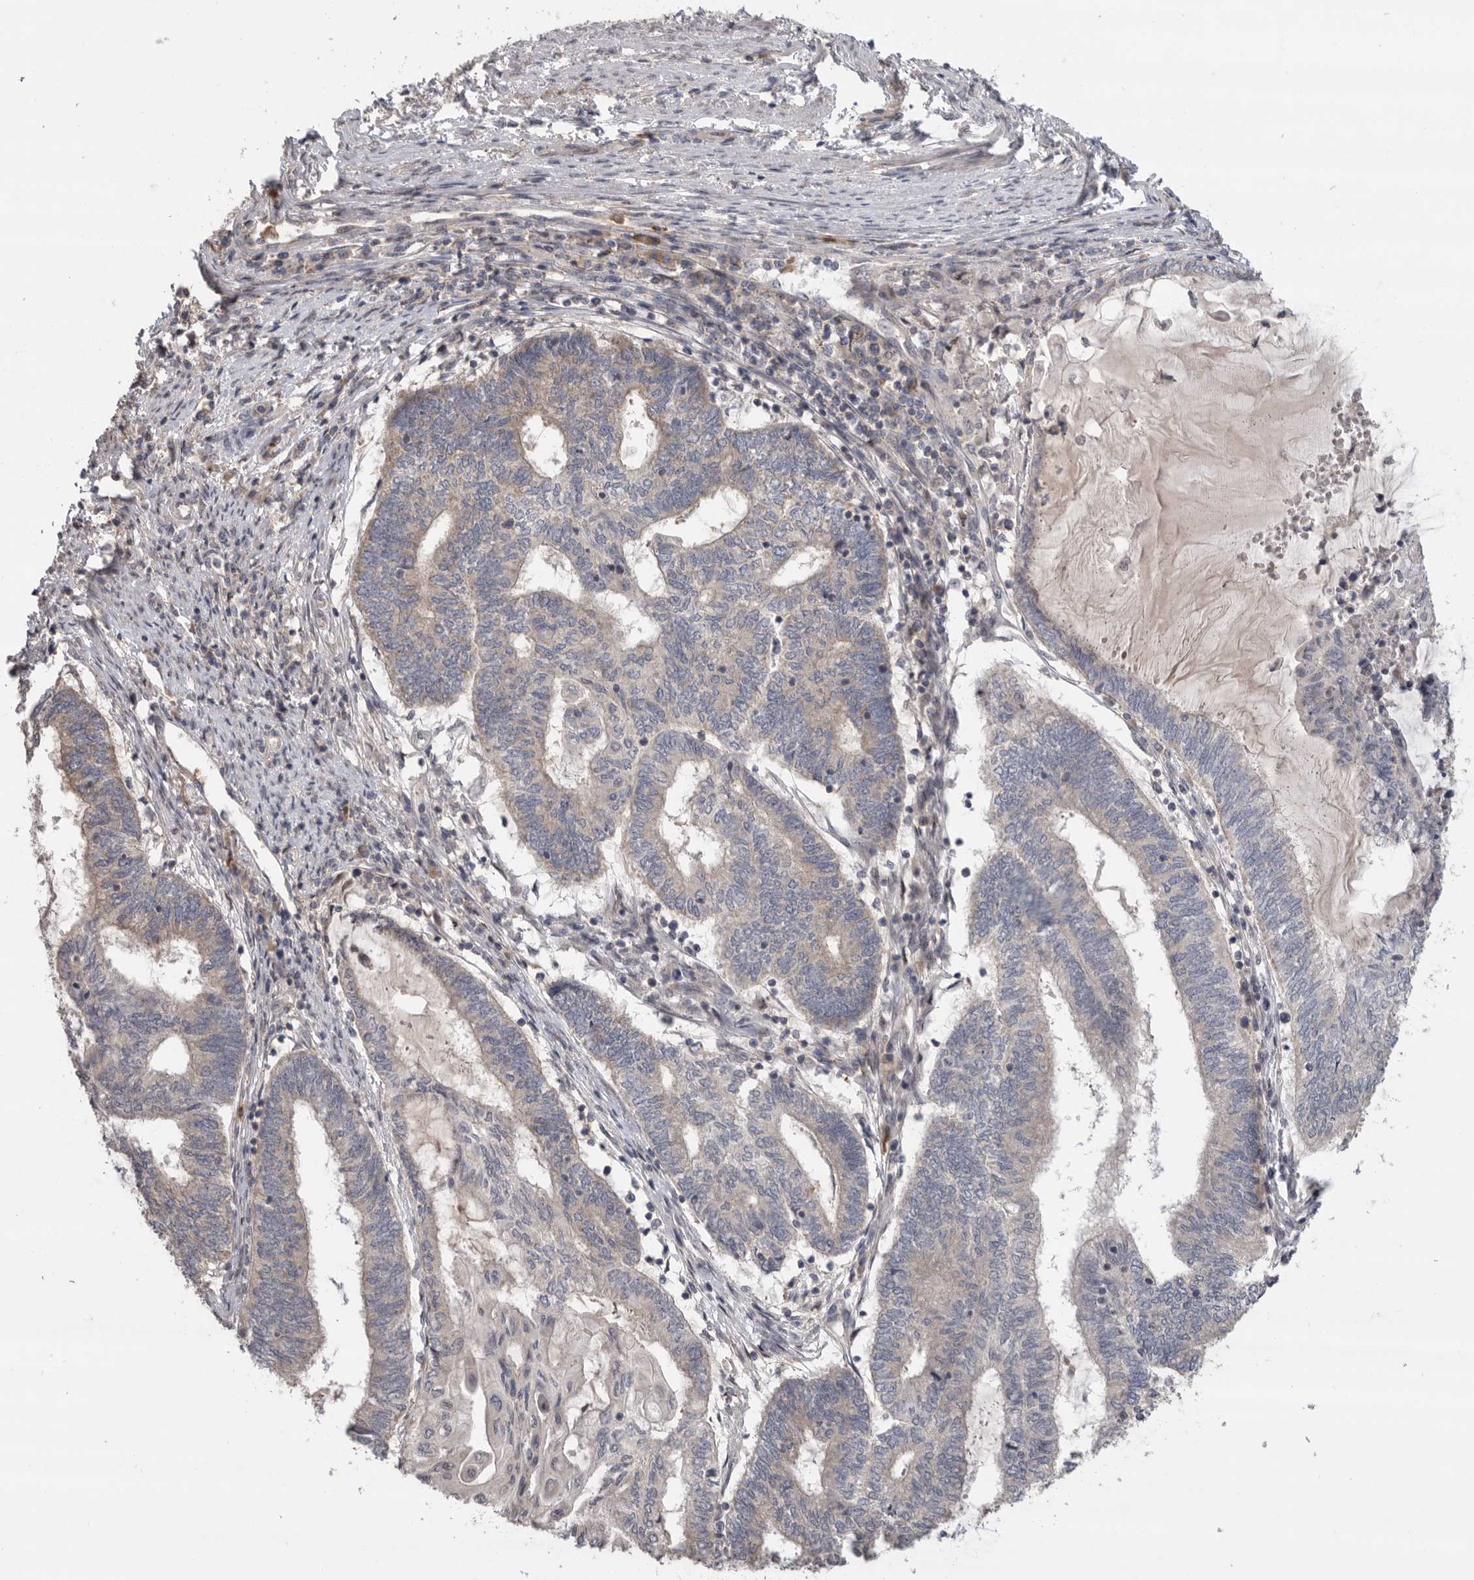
{"staining": {"intensity": "weak", "quantity": "<25%", "location": "cytoplasmic/membranous"}, "tissue": "endometrial cancer", "cell_type": "Tumor cells", "image_type": "cancer", "snomed": [{"axis": "morphology", "description": "Adenocarcinoma, NOS"}, {"axis": "topography", "description": "Uterus"}, {"axis": "topography", "description": "Endometrium"}], "caption": "Tumor cells are negative for brown protein staining in endometrial adenocarcinoma.", "gene": "KLK5", "patient": {"sex": "female", "age": 70}}